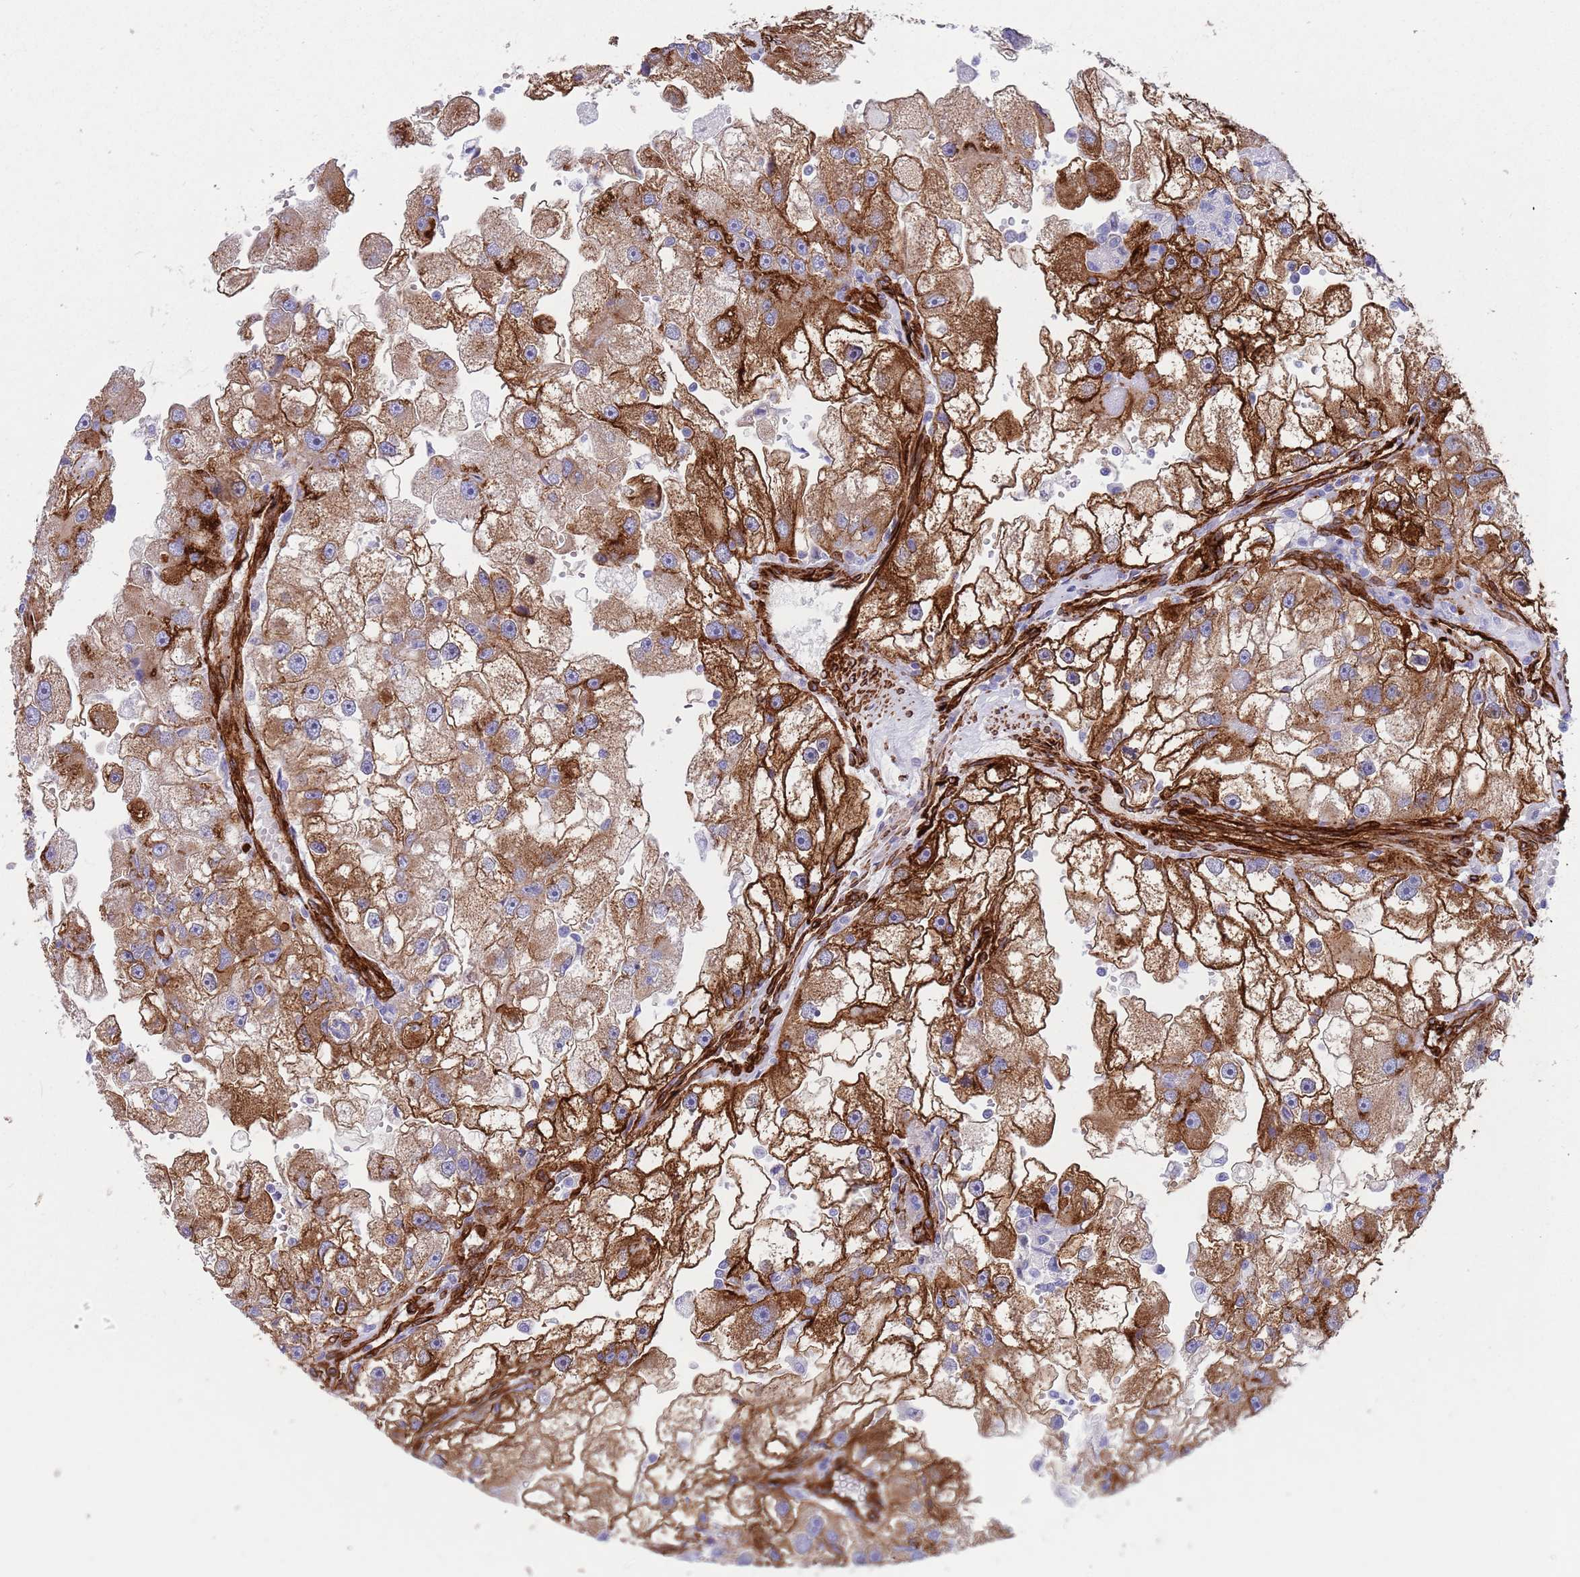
{"staining": {"intensity": "strong", "quantity": ">75%", "location": "cytoplasmic/membranous"}, "tissue": "renal cancer", "cell_type": "Tumor cells", "image_type": "cancer", "snomed": [{"axis": "morphology", "description": "Adenocarcinoma, NOS"}, {"axis": "topography", "description": "Kidney"}], "caption": "Protein staining exhibits strong cytoplasmic/membranous expression in approximately >75% of tumor cells in adenocarcinoma (renal).", "gene": "CAV2", "patient": {"sex": "male", "age": 63}}